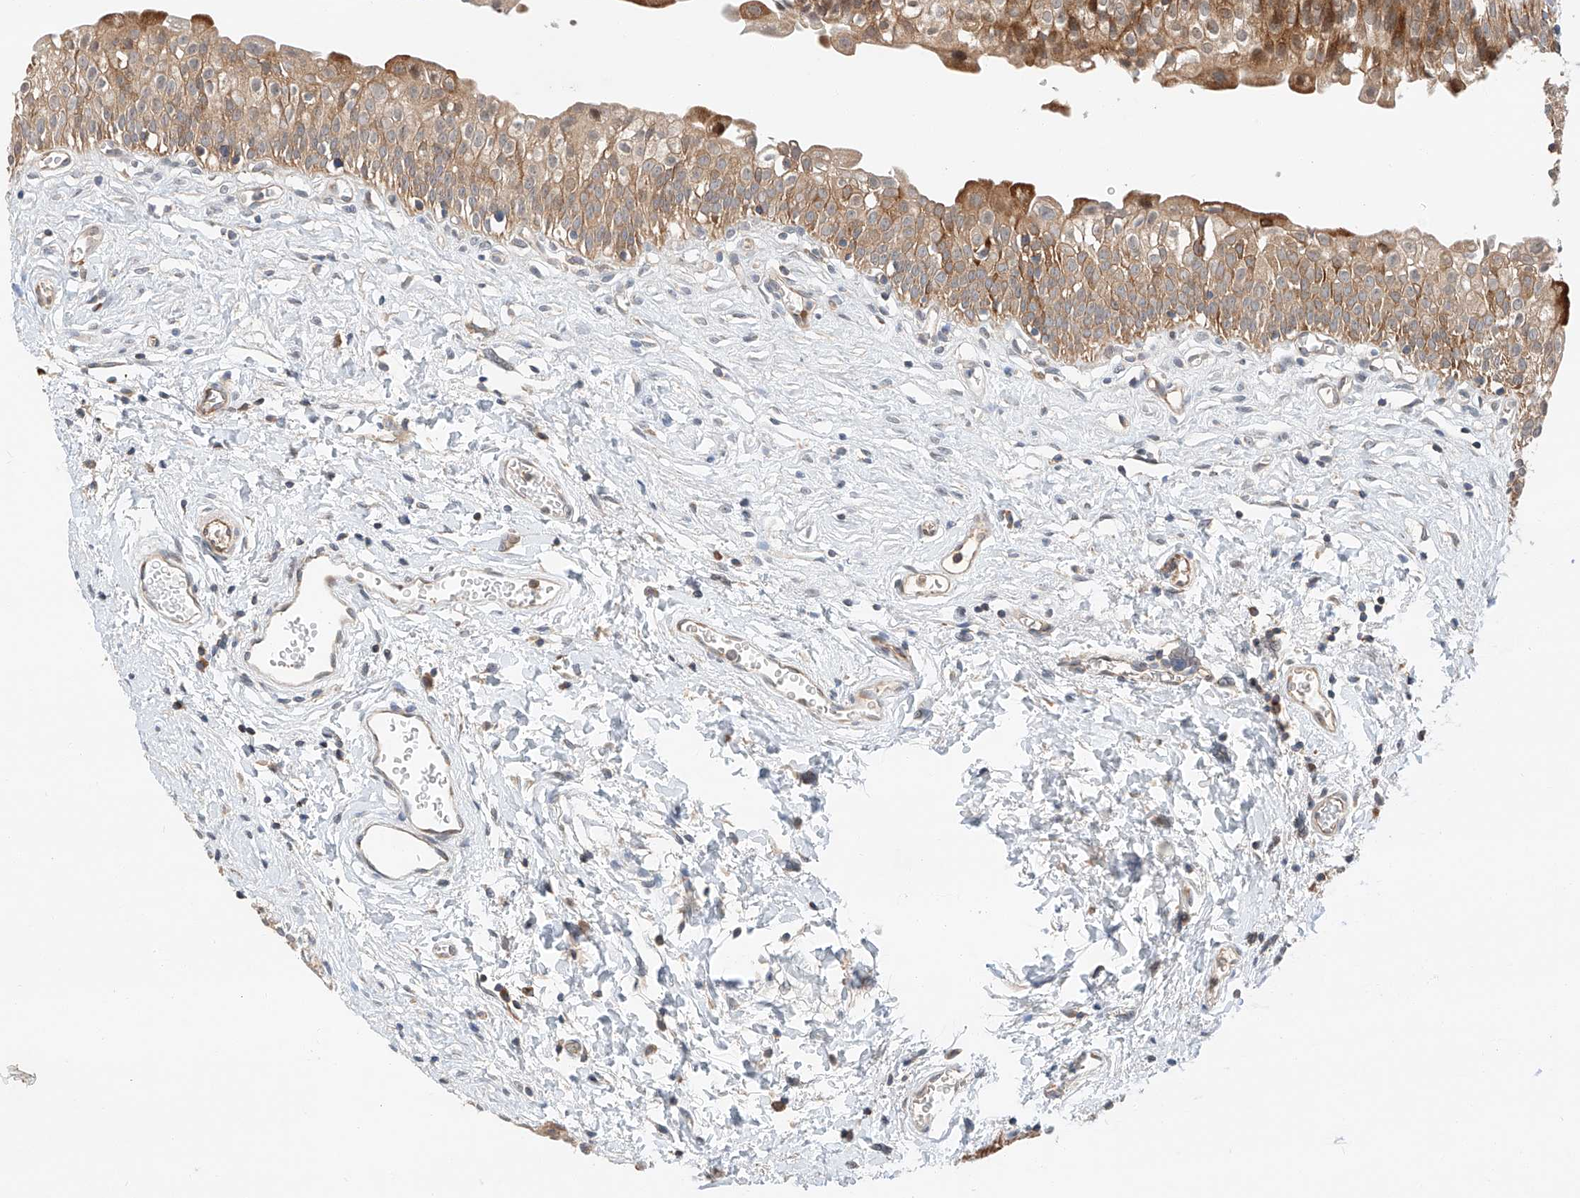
{"staining": {"intensity": "moderate", "quantity": ">75%", "location": "cytoplasmic/membranous"}, "tissue": "urinary bladder", "cell_type": "Urothelial cells", "image_type": "normal", "snomed": [{"axis": "morphology", "description": "Normal tissue, NOS"}, {"axis": "topography", "description": "Urinary bladder"}], "caption": "A medium amount of moderate cytoplasmic/membranous expression is identified in approximately >75% of urothelial cells in normal urinary bladder.", "gene": "RUSC1", "patient": {"sex": "male", "age": 51}}